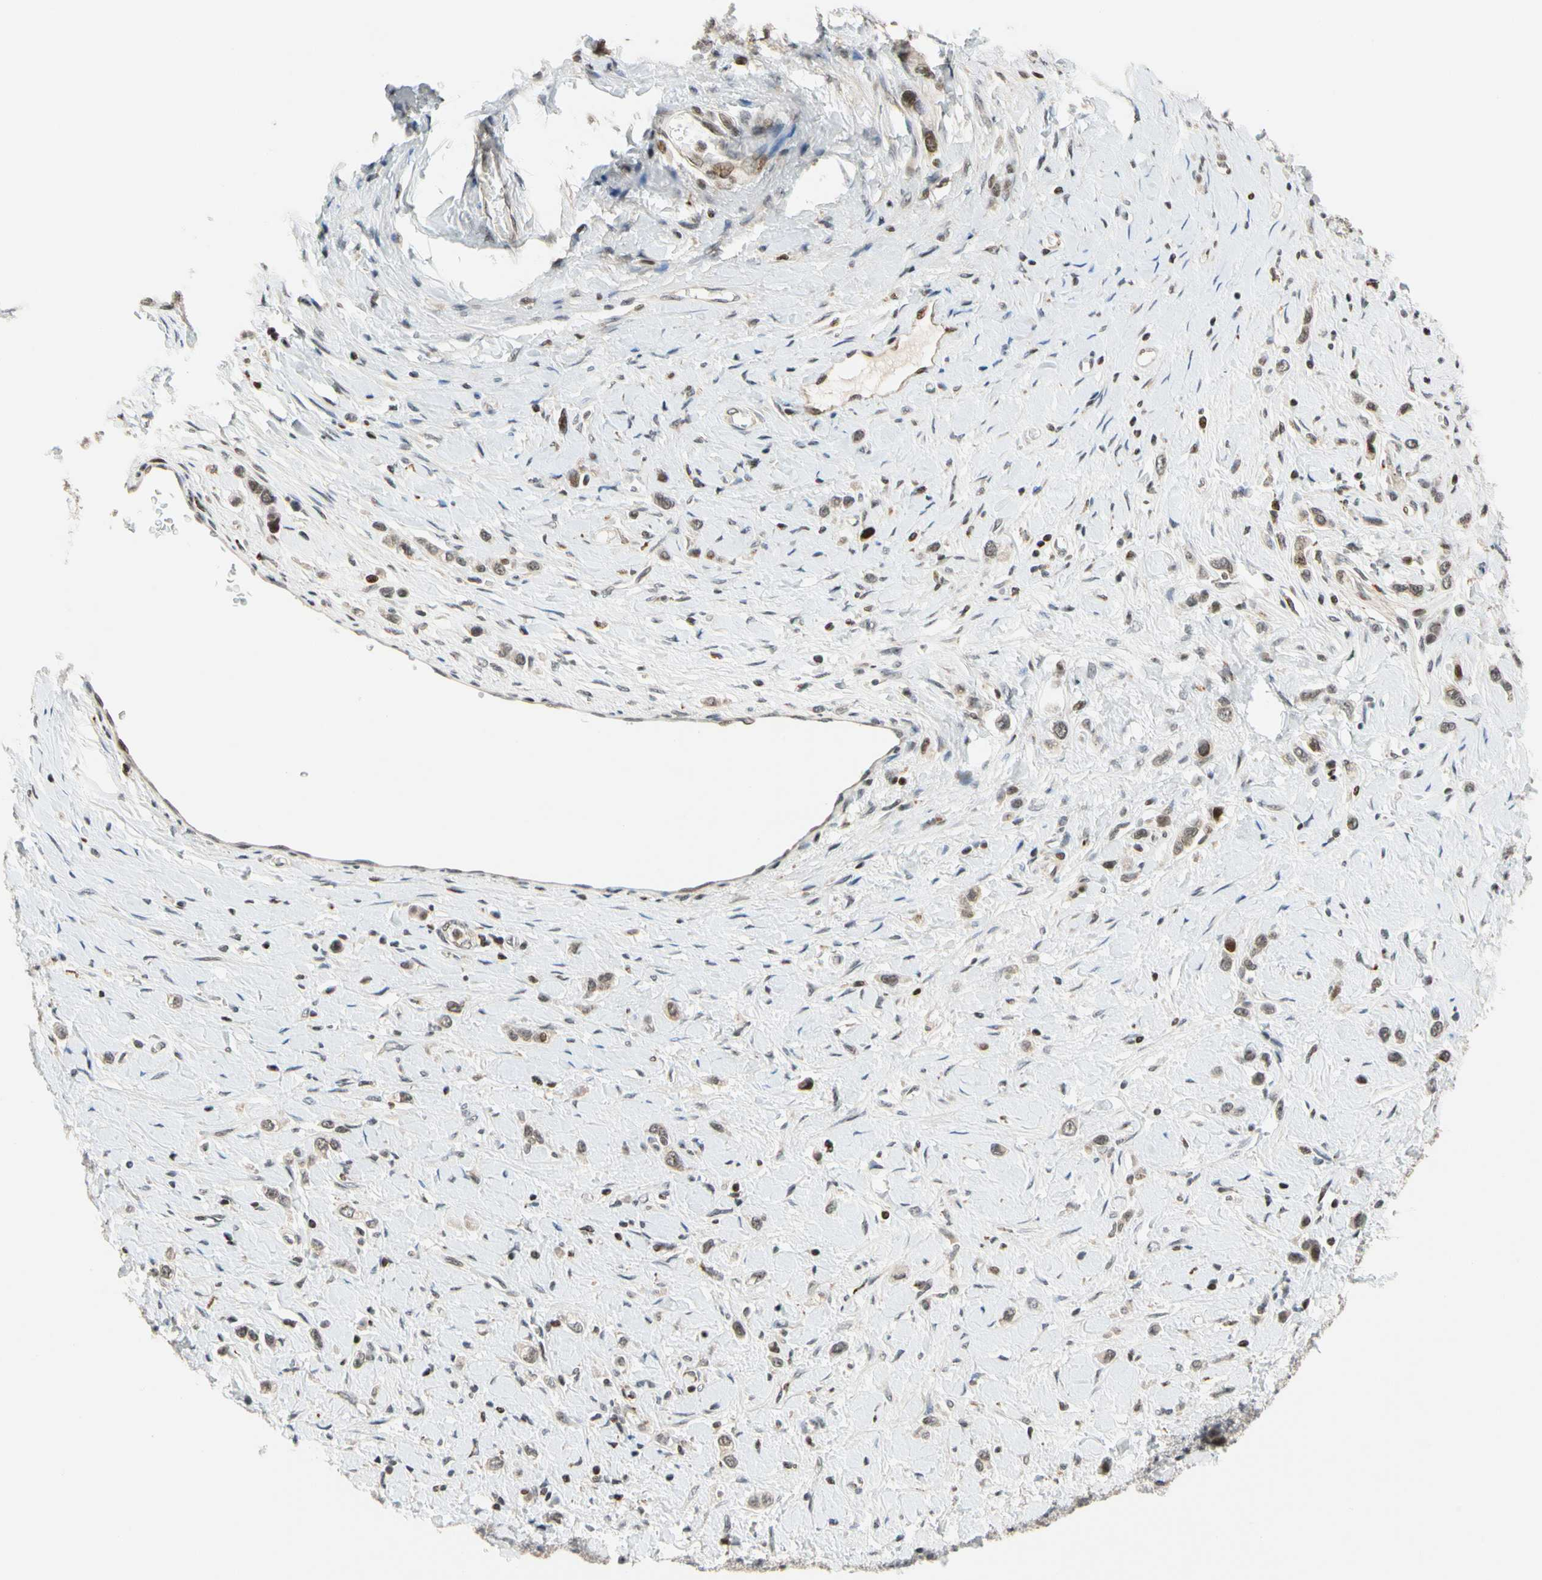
{"staining": {"intensity": "weak", "quantity": ">75%", "location": "cytoplasmic/membranous,nuclear"}, "tissue": "stomach cancer", "cell_type": "Tumor cells", "image_type": "cancer", "snomed": [{"axis": "morphology", "description": "Normal tissue, NOS"}, {"axis": "morphology", "description": "Adenocarcinoma, NOS"}, {"axis": "topography", "description": "Stomach, upper"}, {"axis": "topography", "description": "Stomach"}], "caption": "Human stomach adenocarcinoma stained for a protein (brown) demonstrates weak cytoplasmic/membranous and nuclear positive positivity in approximately >75% of tumor cells.", "gene": "CDK7", "patient": {"sex": "female", "age": 65}}